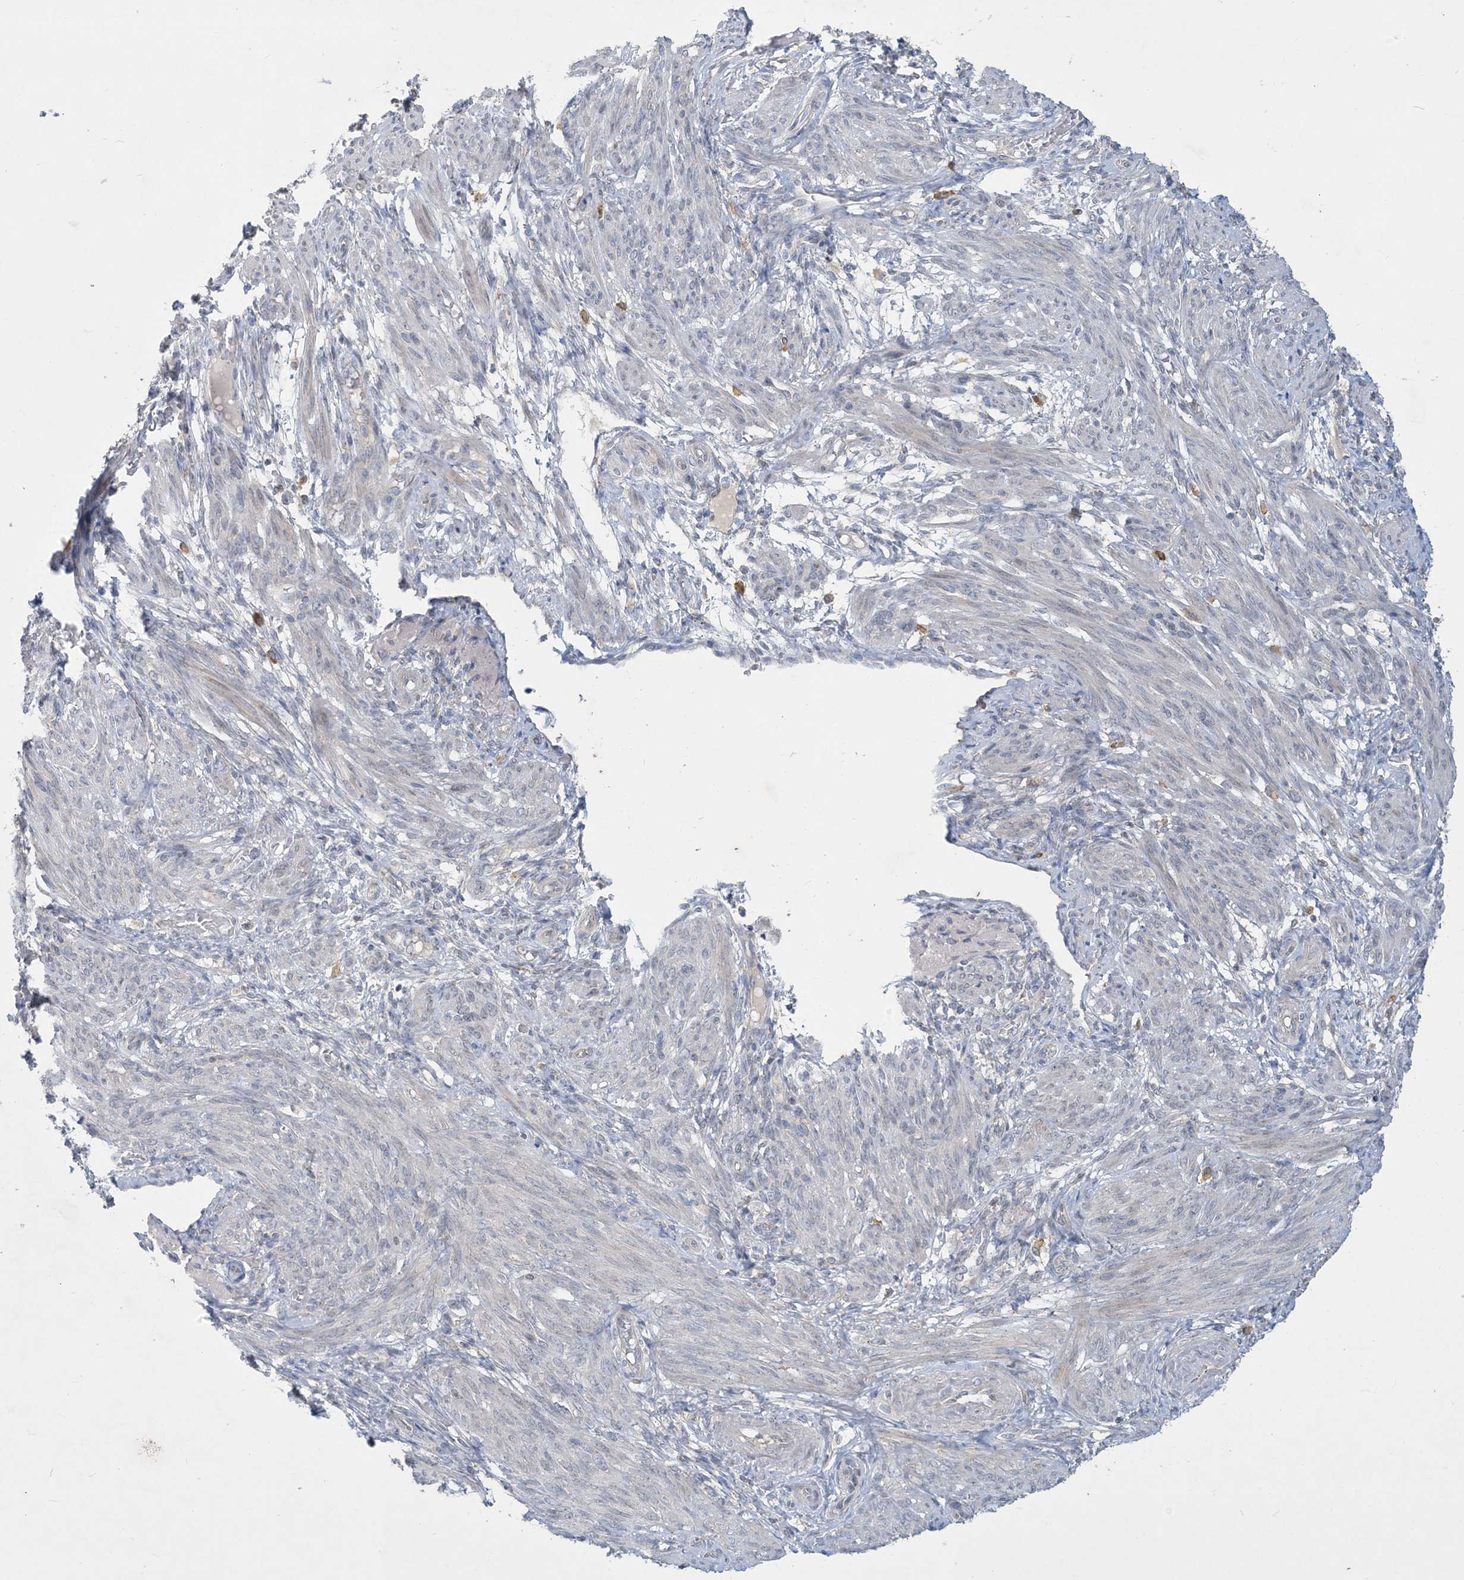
{"staining": {"intensity": "negative", "quantity": "none", "location": "none"}, "tissue": "smooth muscle", "cell_type": "Smooth muscle cells", "image_type": "normal", "snomed": [{"axis": "morphology", "description": "Normal tissue, NOS"}, {"axis": "topography", "description": "Smooth muscle"}], "caption": "High power microscopy histopathology image of an immunohistochemistry (IHC) photomicrograph of unremarkable smooth muscle, revealing no significant positivity in smooth muscle cells.", "gene": "CCDC14", "patient": {"sex": "female", "age": 39}}